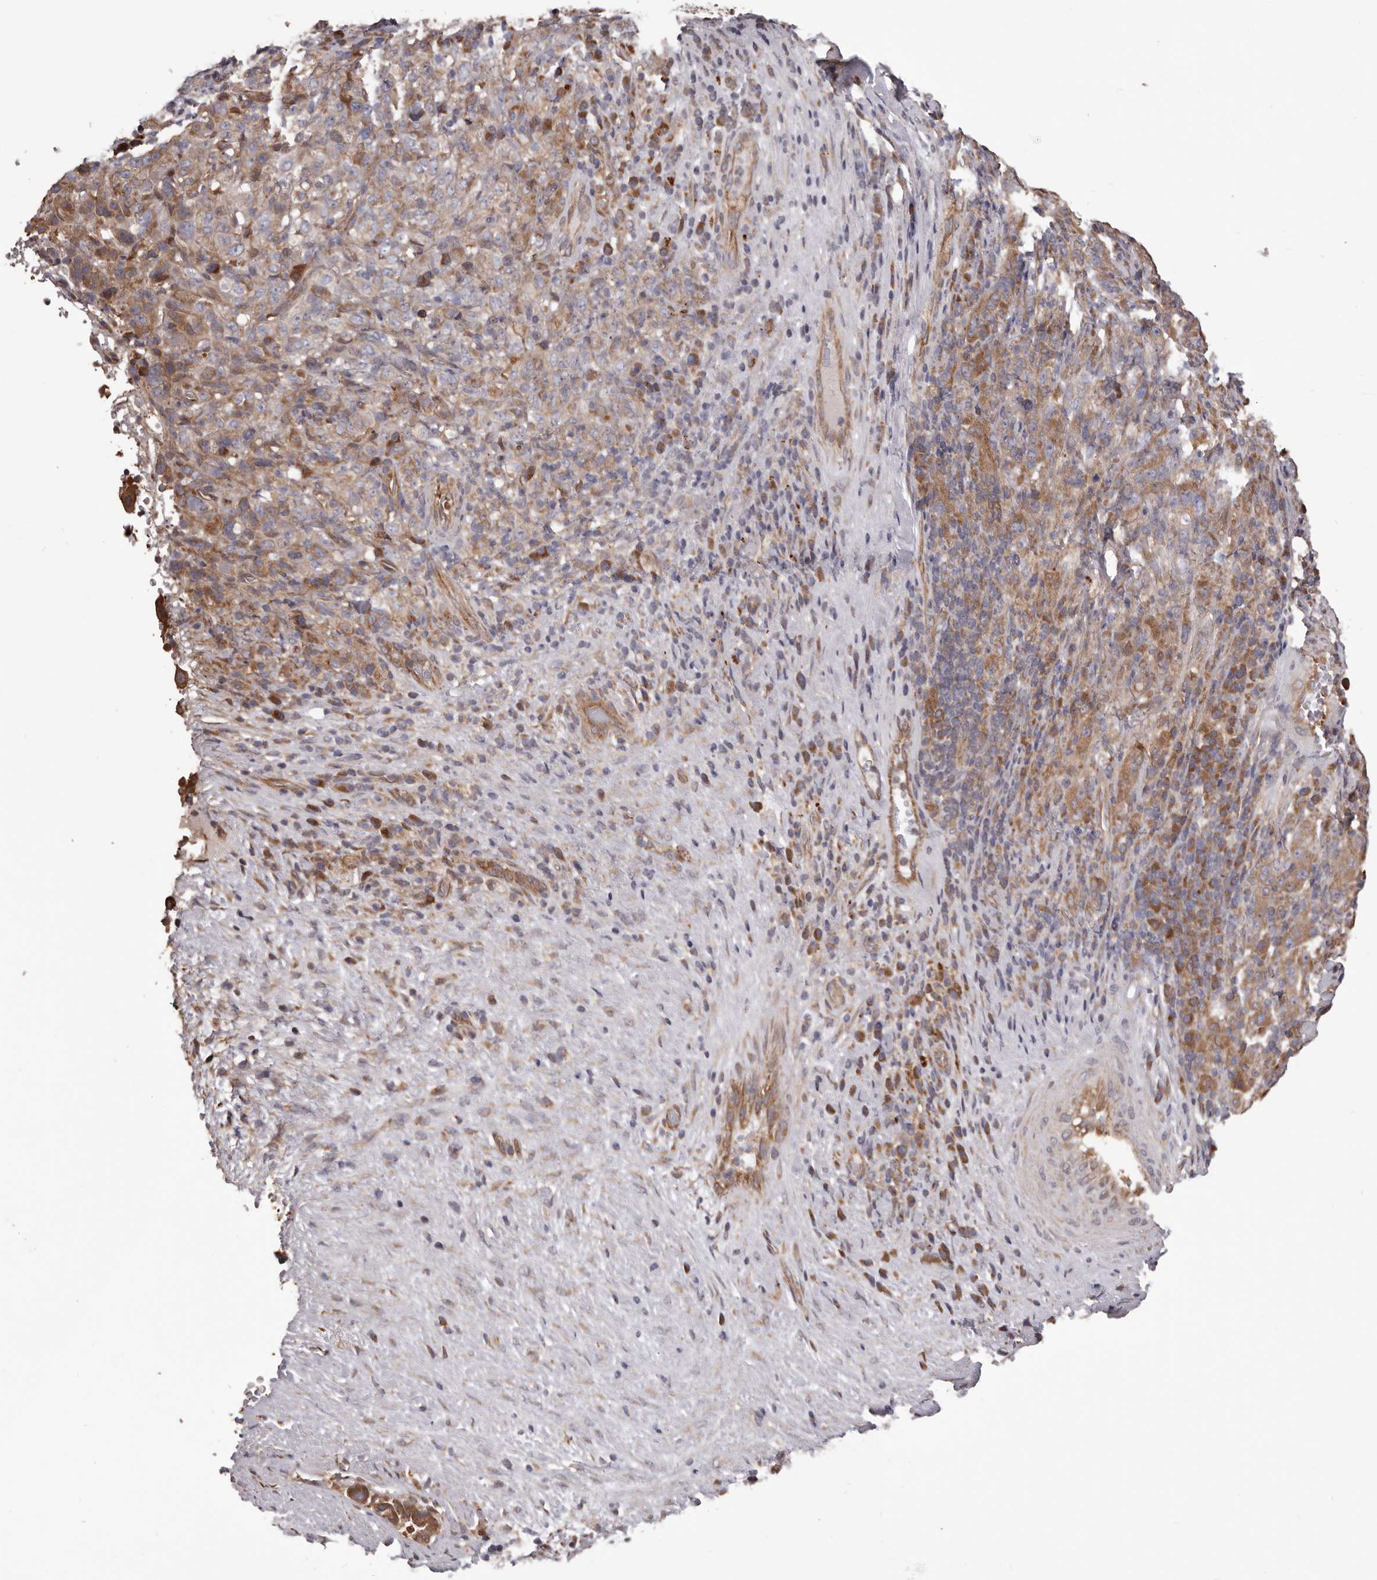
{"staining": {"intensity": "moderate", "quantity": "<25%", "location": "cytoplasmic/membranous"}, "tissue": "pancreatic cancer", "cell_type": "Tumor cells", "image_type": "cancer", "snomed": [{"axis": "morphology", "description": "Adenocarcinoma, NOS"}, {"axis": "topography", "description": "Pancreas"}], "caption": "IHC of pancreatic cancer exhibits low levels of moderate cytoplasmic/membranous positivity in about <25% of tumor cells. (Stains: DAB in brown, nuclei in blue, Microscopy: brightfield microscopy at high magnification).", "gene": "CEP104", "patient": {"sex": "male", "age": 63}}